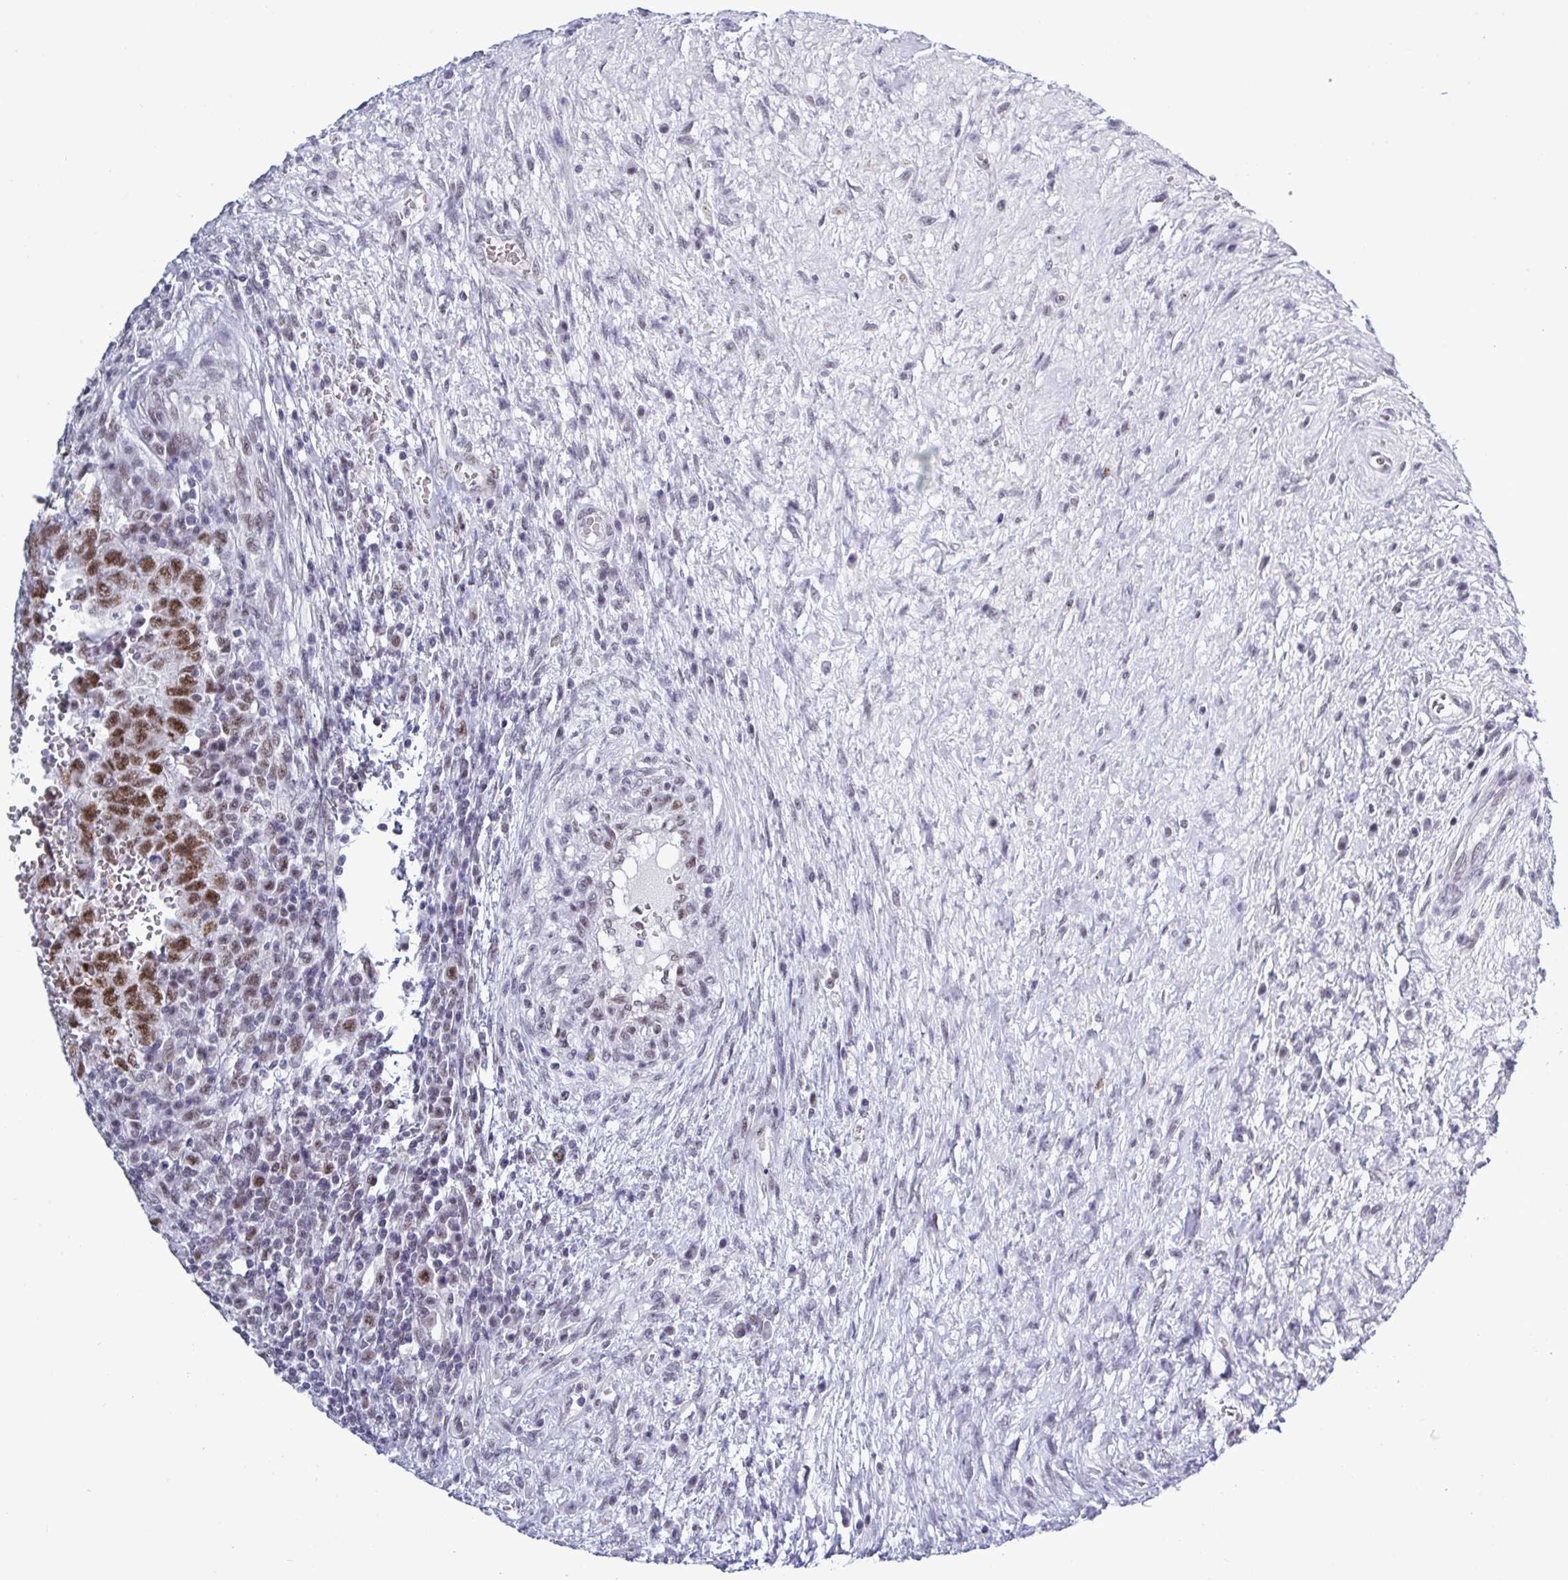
{"staining": {"intensity": "moderate", "quantity": ">75%", "location": "nuclear"}, "tissue": "testis cancer", "cell_type": "Tumor cells", "image_type": "cancer", "snomed": [{"axis": "morphology", "description": "Carcinoma, Embryonal, NOS"}, {"axis": "topography", "description": "Testis"}], "caption": "Protein analysis of testis cancer tissue shows moderate nuclear staining in approximately >75% of tumor cells.", "gene": "PPP1R10", "patient": {"sex": "male", "age": 26}}